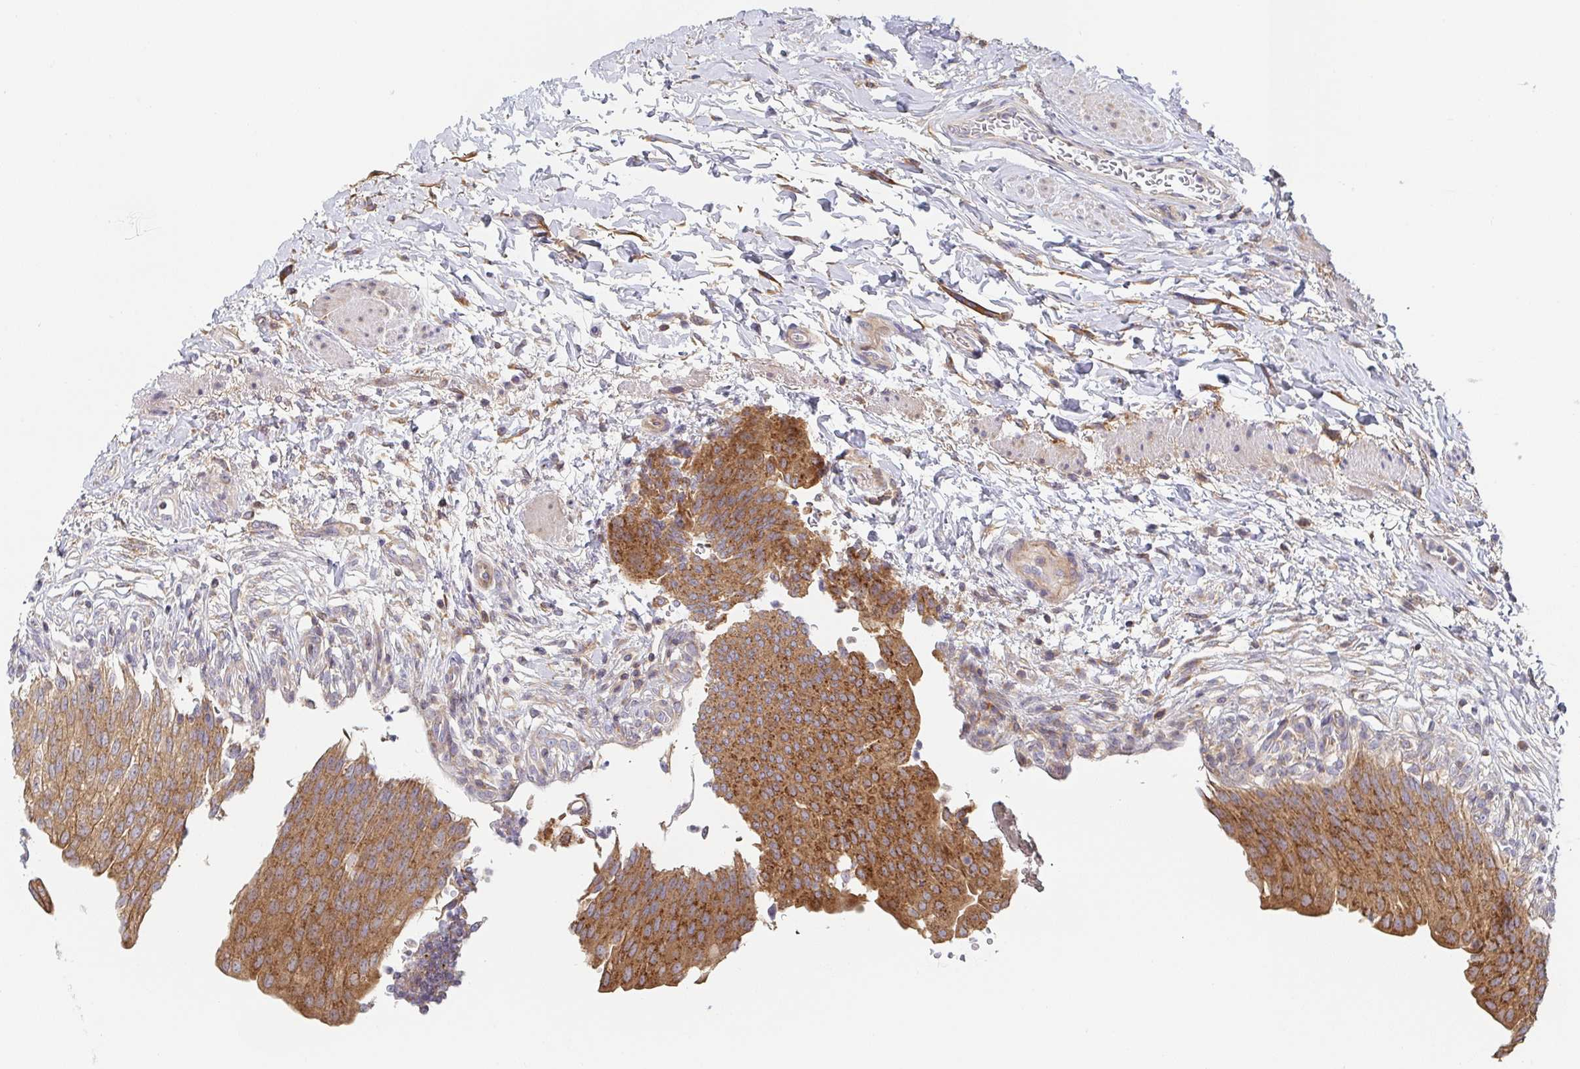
{"staining": {"intensity": "moderate", "quantity": ">75%", "location": "cytoplasmic/membranous"}, "tissue": "urinary bladder", "cell_type": "Urothelial cells", "image_type": "normal", "snomed": [{"axis": "morphology", "description": "Normal tissue, NOS"}, {"axis": "topography", "description": "Urinary bladder"}, {"axis": "topography", "description": "Peripheral nerve tissue"}], "caption": "IHC (DAB (3,3'-diaminobenzidine)) staining of normal urinary bladder shows moderate cytoplasmic/membranous protein positivity in approximately >75% of urothelial cells.", "gene": "TUFT1", "patient": {"sex": "female", "age": 60}}